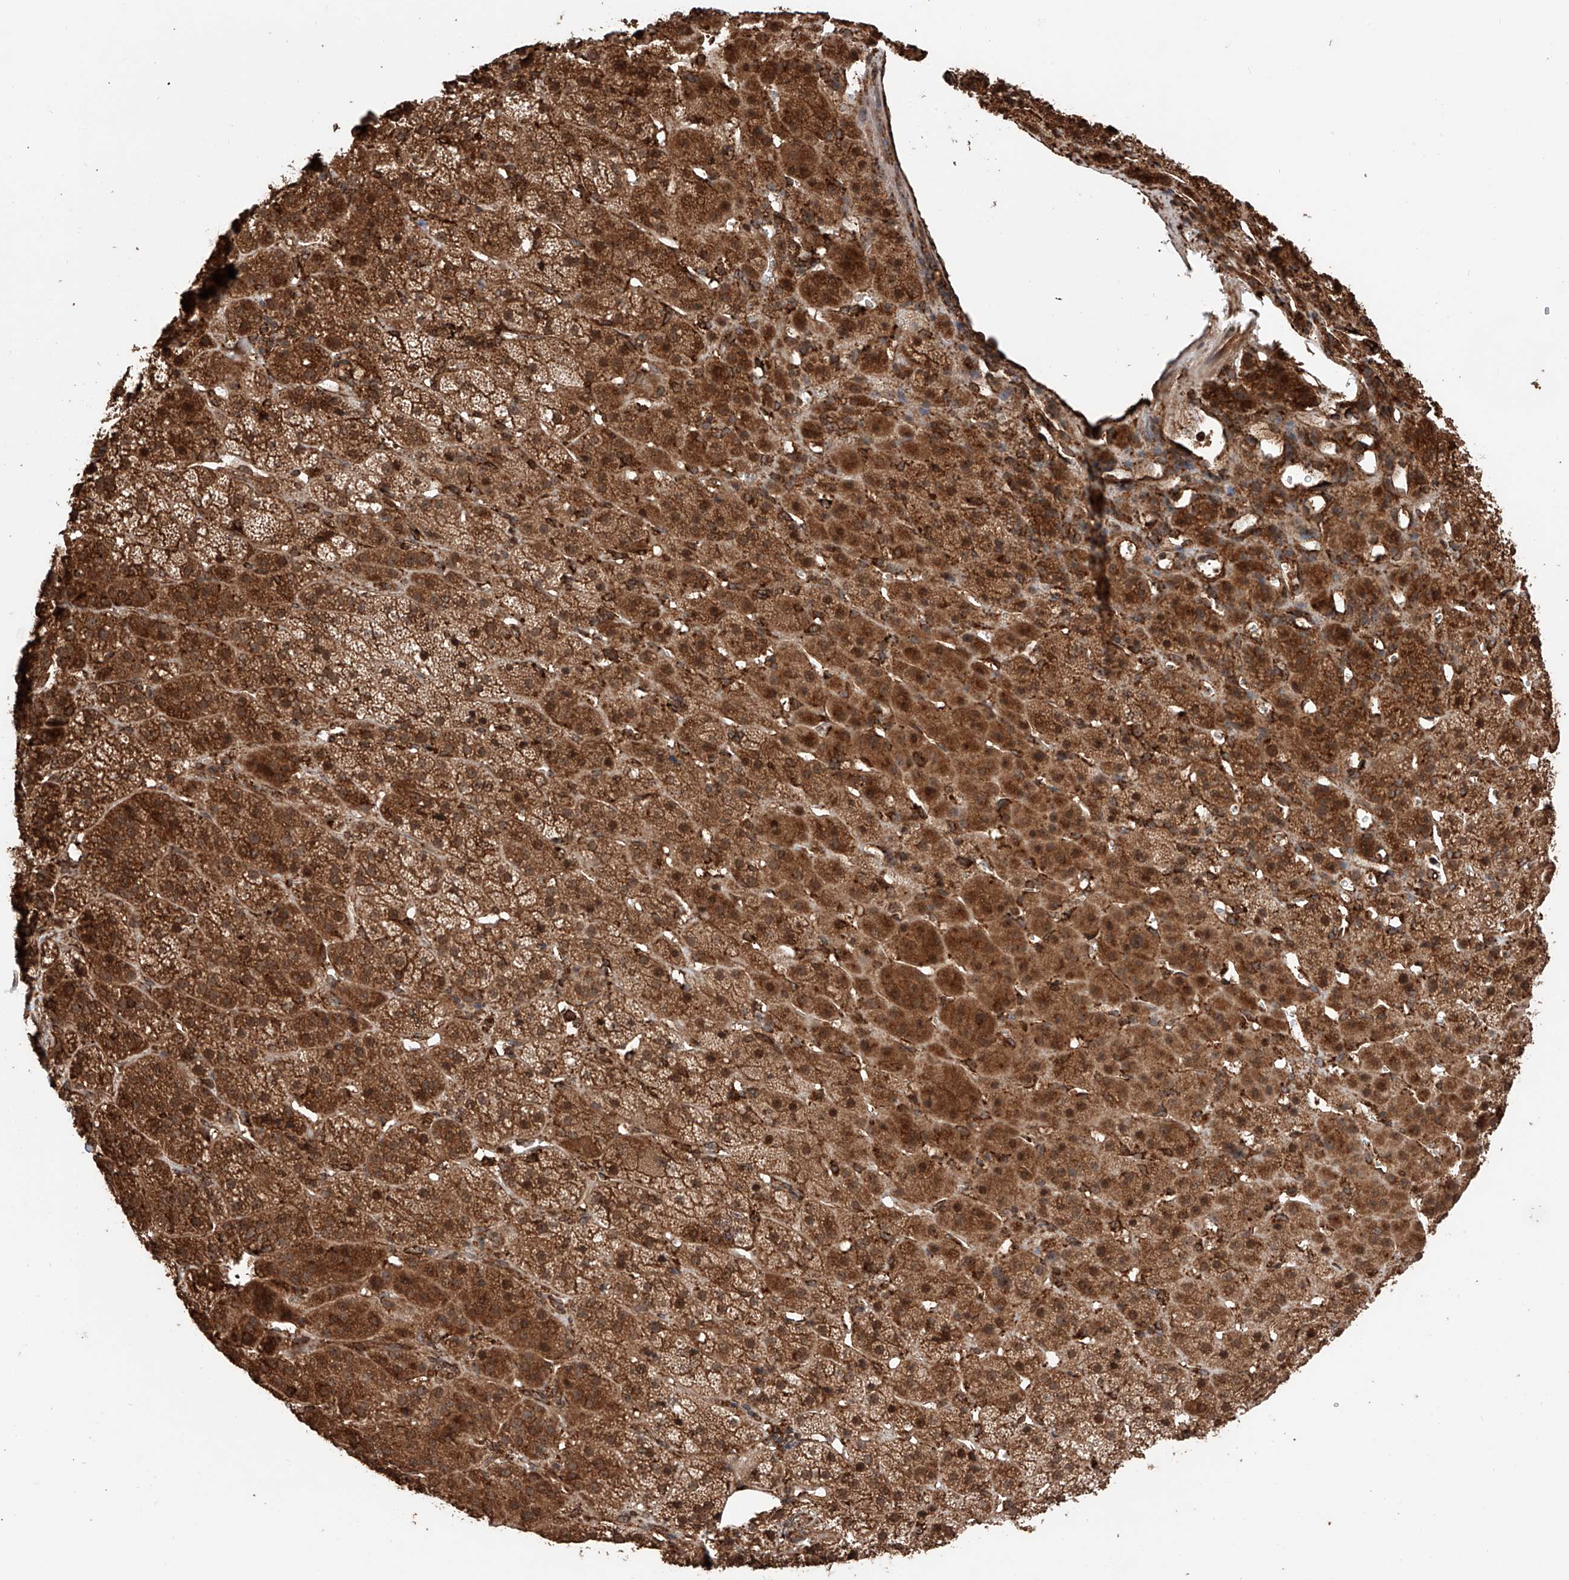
{"staining": {"intensity": "strong", "quantity": ">75%", "location": "cytoplasmic/membranous"}, "tissue": "adrenal gland", "cell_type": "Glandular cells", "image_type": "normal", "snomed": [{"axis": "morphology", "description": "Normal tissue, NOS"}, {"axis": "topography", "description": "Adrenal gland"}], "caption": "Human adrenal gland stained with a brown dye exhibits strong cytoplasmic/membranous positive expression in approximately >75% of glandular cells.", "gene": "DNAH8", "patient": {"sex": "female", "age": 57}}